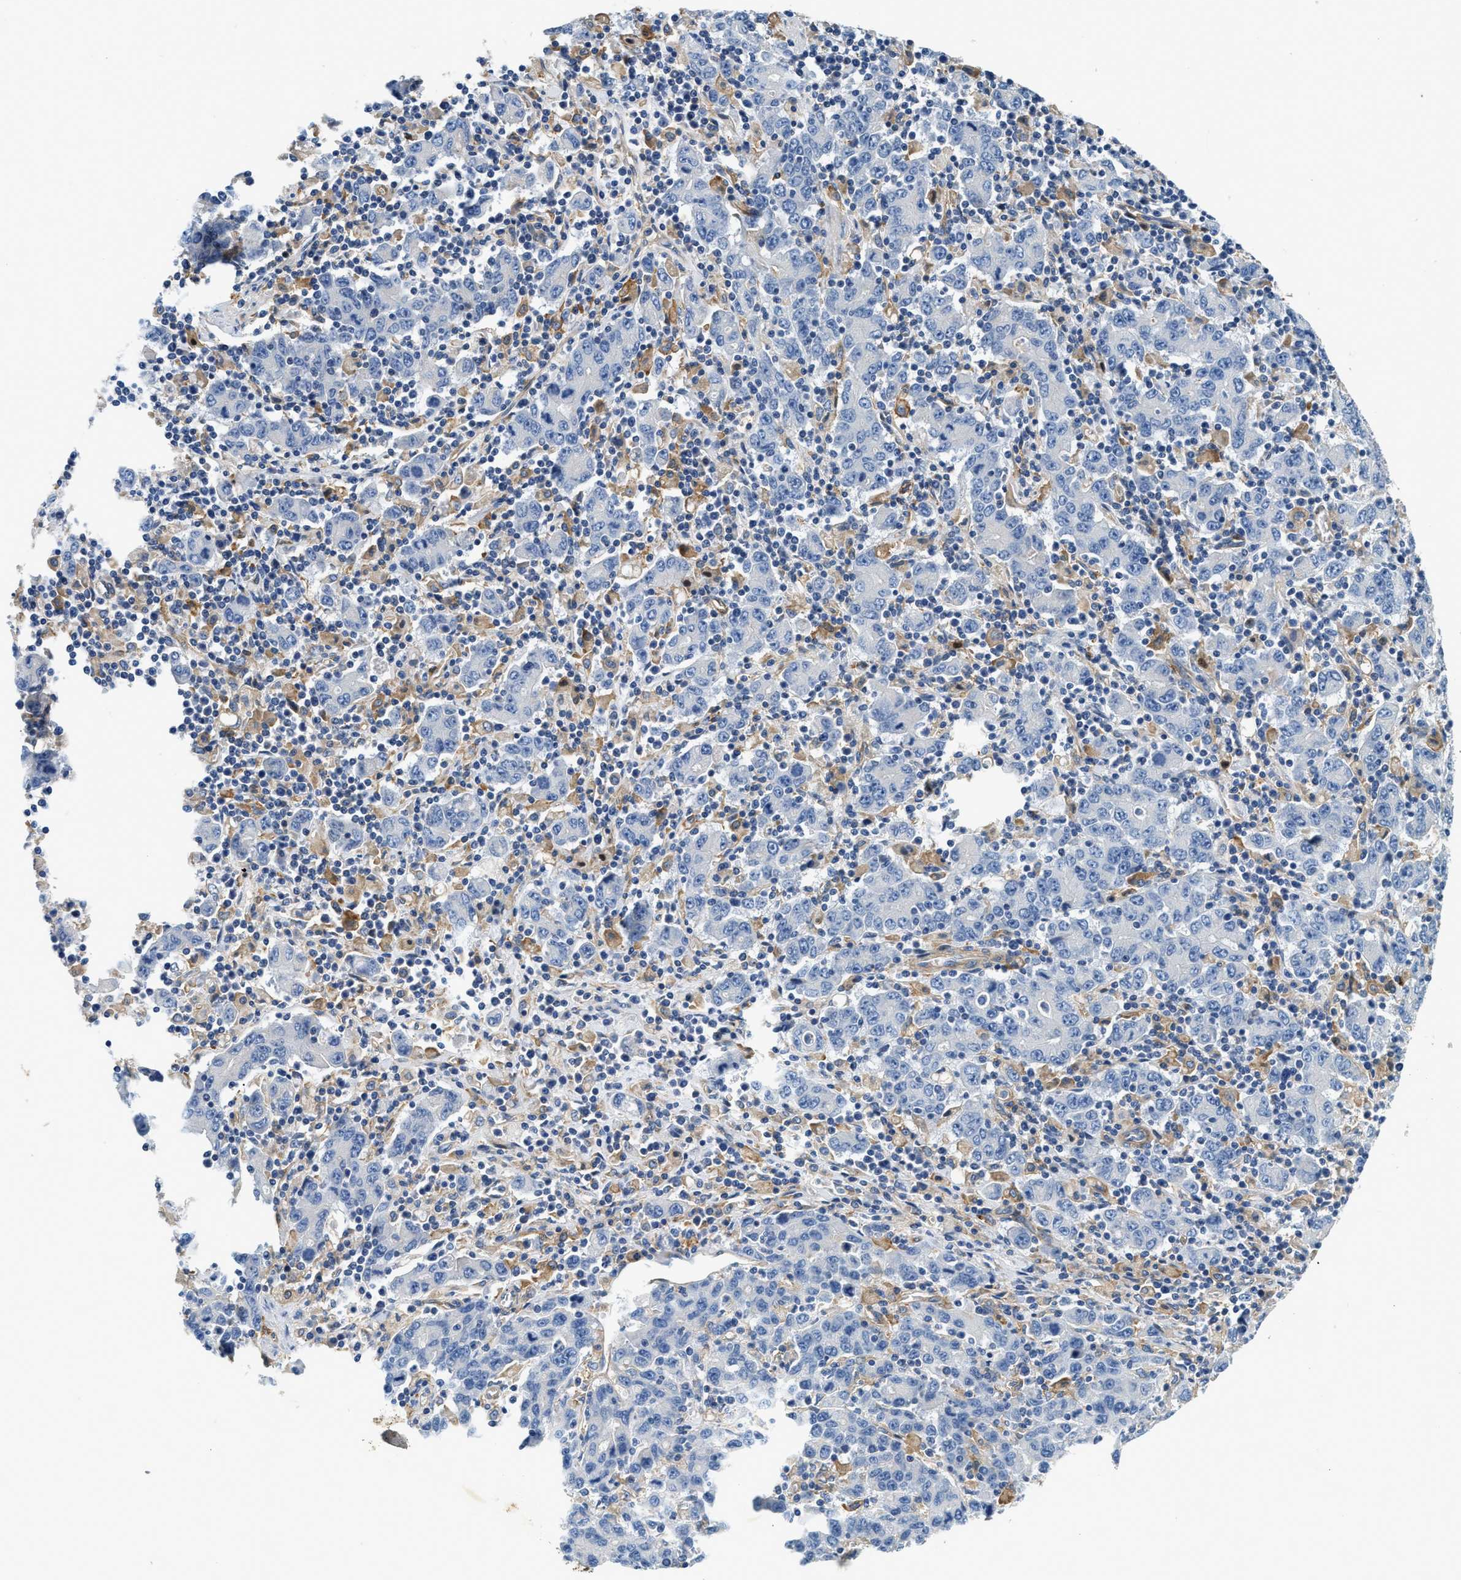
{"staining": {"intensity": "negative", "quantity": "none", "location": "none"}, "tissue": "stomach cancer", "cell_type": "Tumor cells", "image_type": "cancer", "snomed": [{"axis": "morphology", "description": "Adenocarcinoma, NOS"}, {"axis": "topography", "description": "Stomach, upper"}], "caption": "Immunohistochemical staining of stomach adenocarcinoma demonstrates no significant staining in tumor cells.", "gene": "NSUN7", "patient": {"sex": "male", "age": 69}}